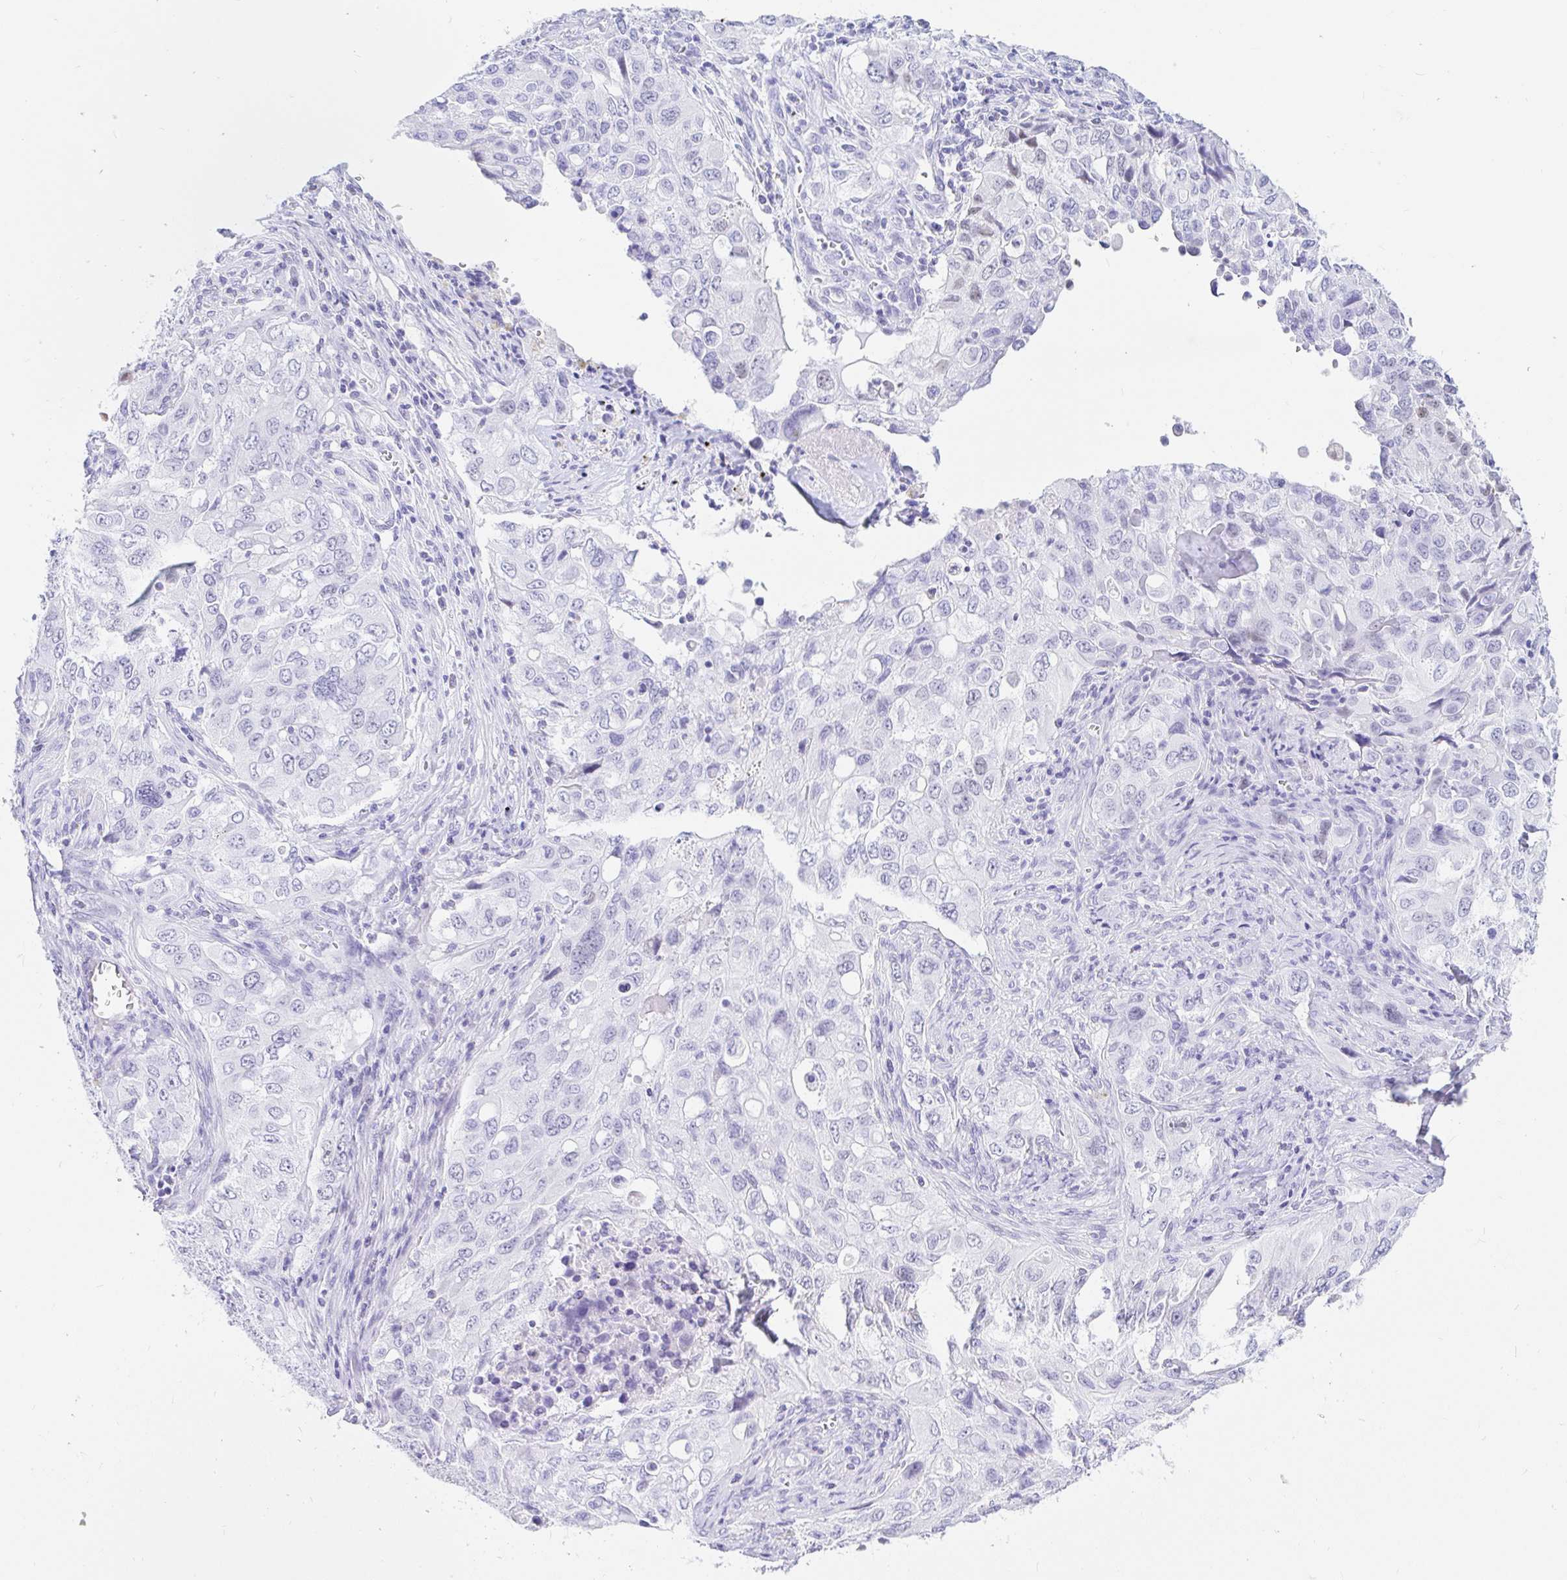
{"staining": {"intensity": "negative", "quantity": "none", "location": "none"}, "tissue": "lung cancer", "cell_type": "Tumor cells", "image_type": "cancer", "snomed": [{"axis": "morphology", "description": "Adenocarcinoma, NOS"}, {"axis": "morphology", "description": "Adenocarcinoma, metastatic, NOS"}, {"axis": "topography", "description": "Lymph node"}, {"axis": "topography", "description": "Lung"}], "caption": "Tumor cells show no significant positivity in lung cancer. (DAB (3,3'-diaminobenzidine) immunohistochemistry, high magnification).", "gene": "OR6T1", "patient": {"sex": "female", "age": 42}}